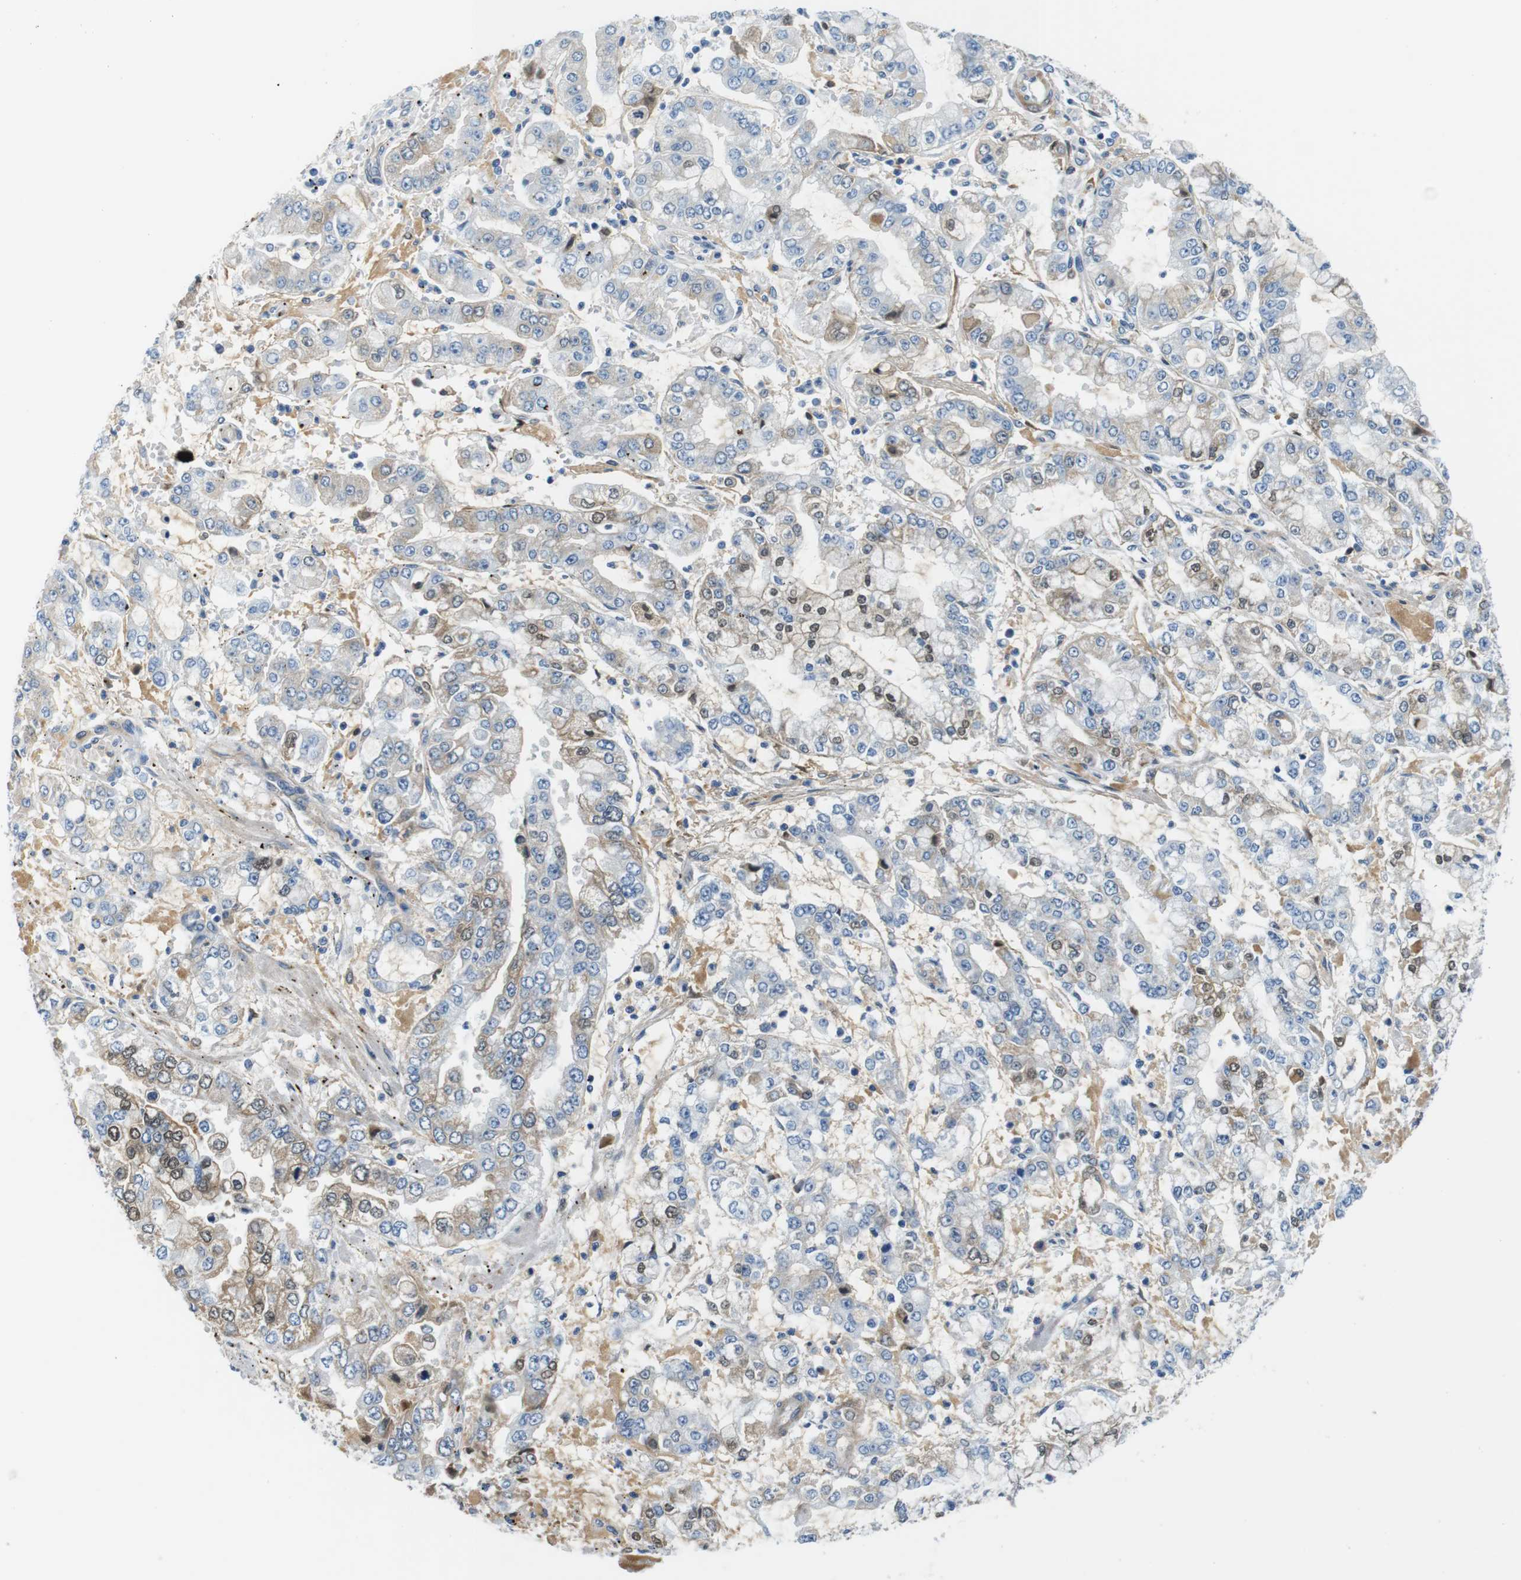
{"staining": {"intensity": "weak", "quantity": "25%-75%", "location": "cytoplasmic/membranous,nuclear"}, "tissue": "stomach cancer", "cell_type": "Tumor cells", "image_type": "cancer", "snomed": [{"axis": "morphology", "description": "Adenocarcinoma, NOS"}, {"axis": "topography", "description": "Stomach"}], "caption": "Human stomach cancer (adenocarcinoma) stained for a protein (brown) reveals weak cytoplasmic/membranous and nuclear positive expression in approximately 25%-75% of tumor cells.", "gene": "IGHD", "patient": {"sex": "male", "age": 76}}